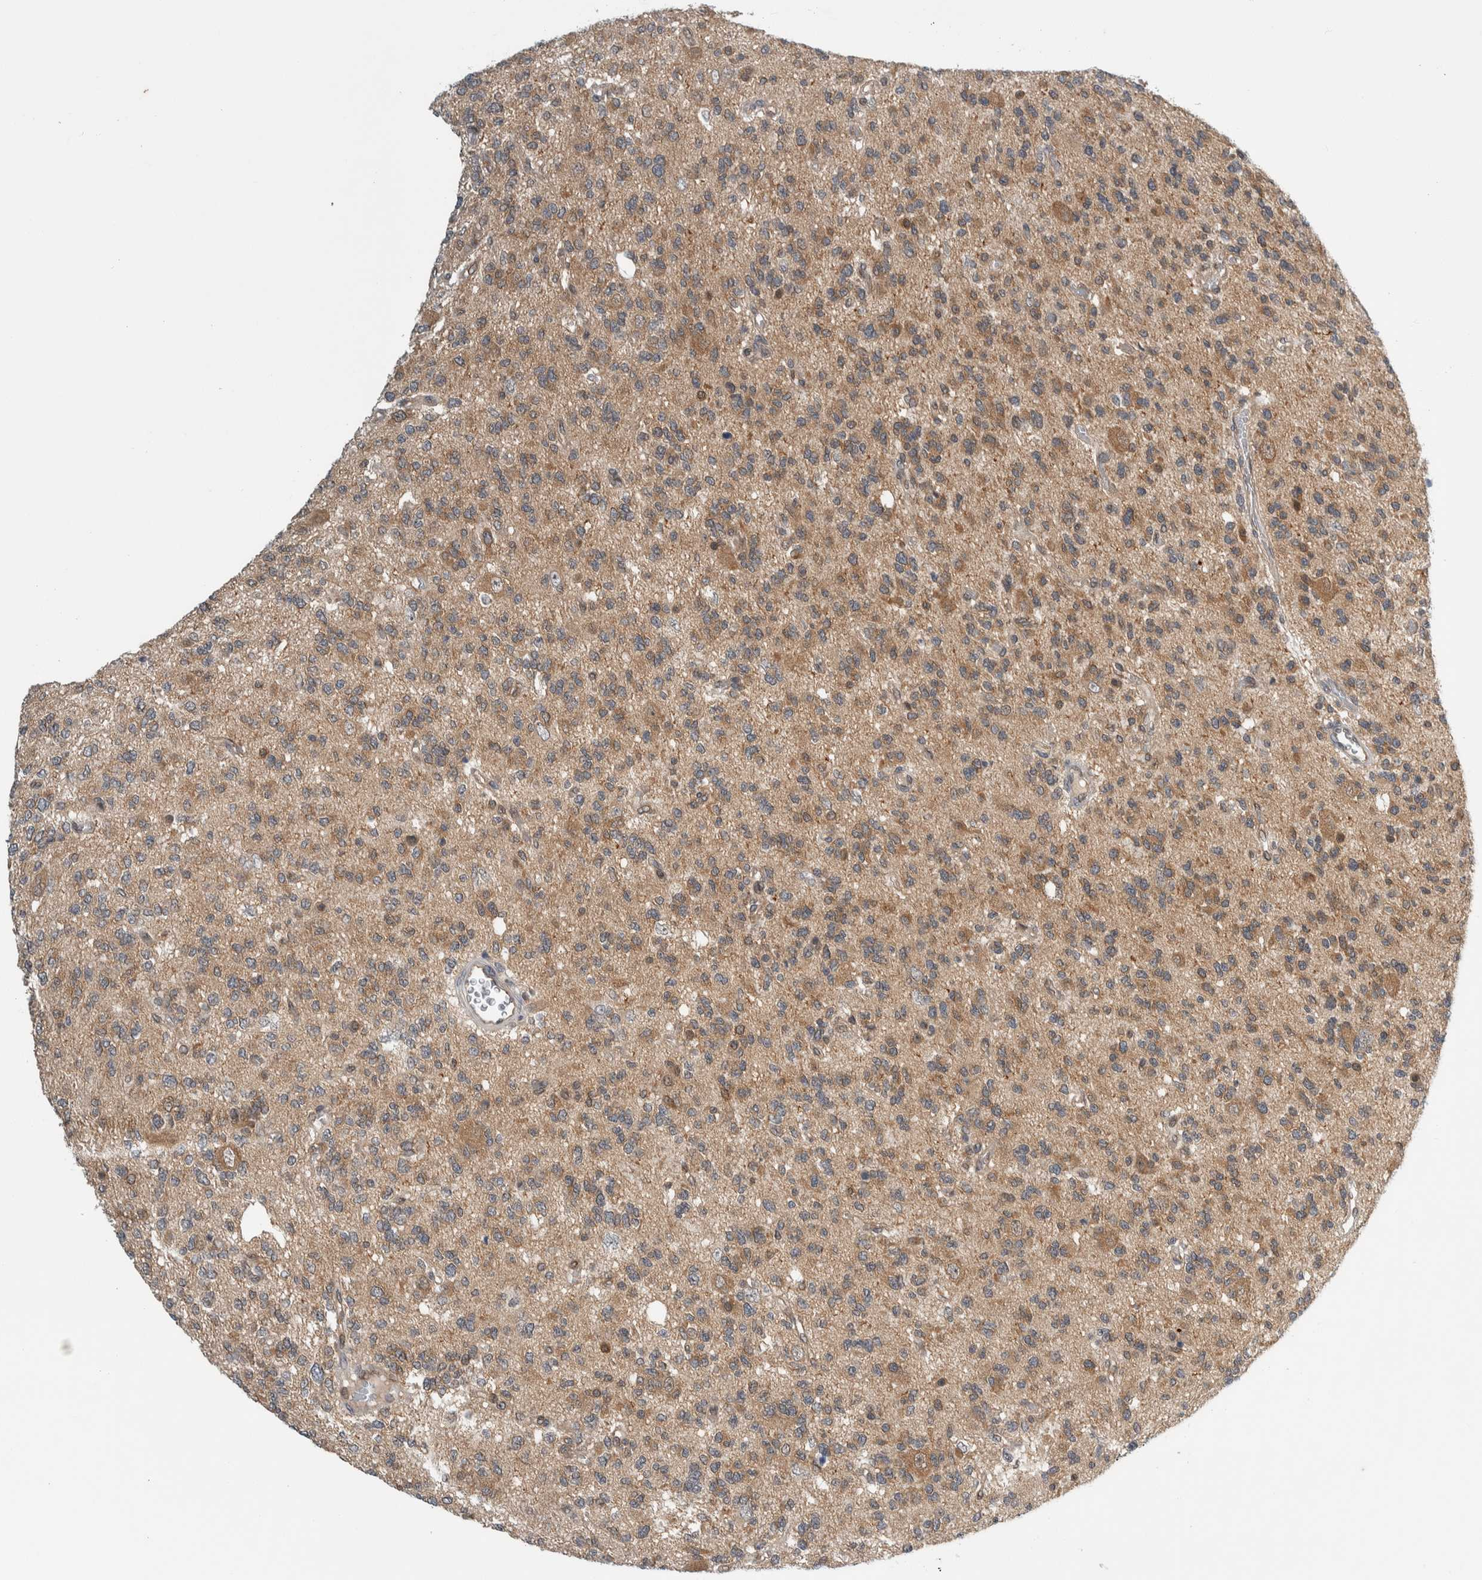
{"staining": {"intensity": "moderate", "quantity": "25%-75%", "location": "cytoplasmic/membranous"}, "tissue": "glioma", "cell_type": "Tumor cells", "image_type": "cancer", "snomed": [{"axis": "morphology", "description": "Glioma, malignant, Low grade"}, {"axis": "topography", "description": "Brain"}], "caption": "Human low-grade glioma (malignant) stained with a brown dye shows moderate cytoplasmic/membranous positive expression in about 25%-75% of tumor cells.", "gene": "CCDC43", "patient": {"sex": "male", "age": 38}}